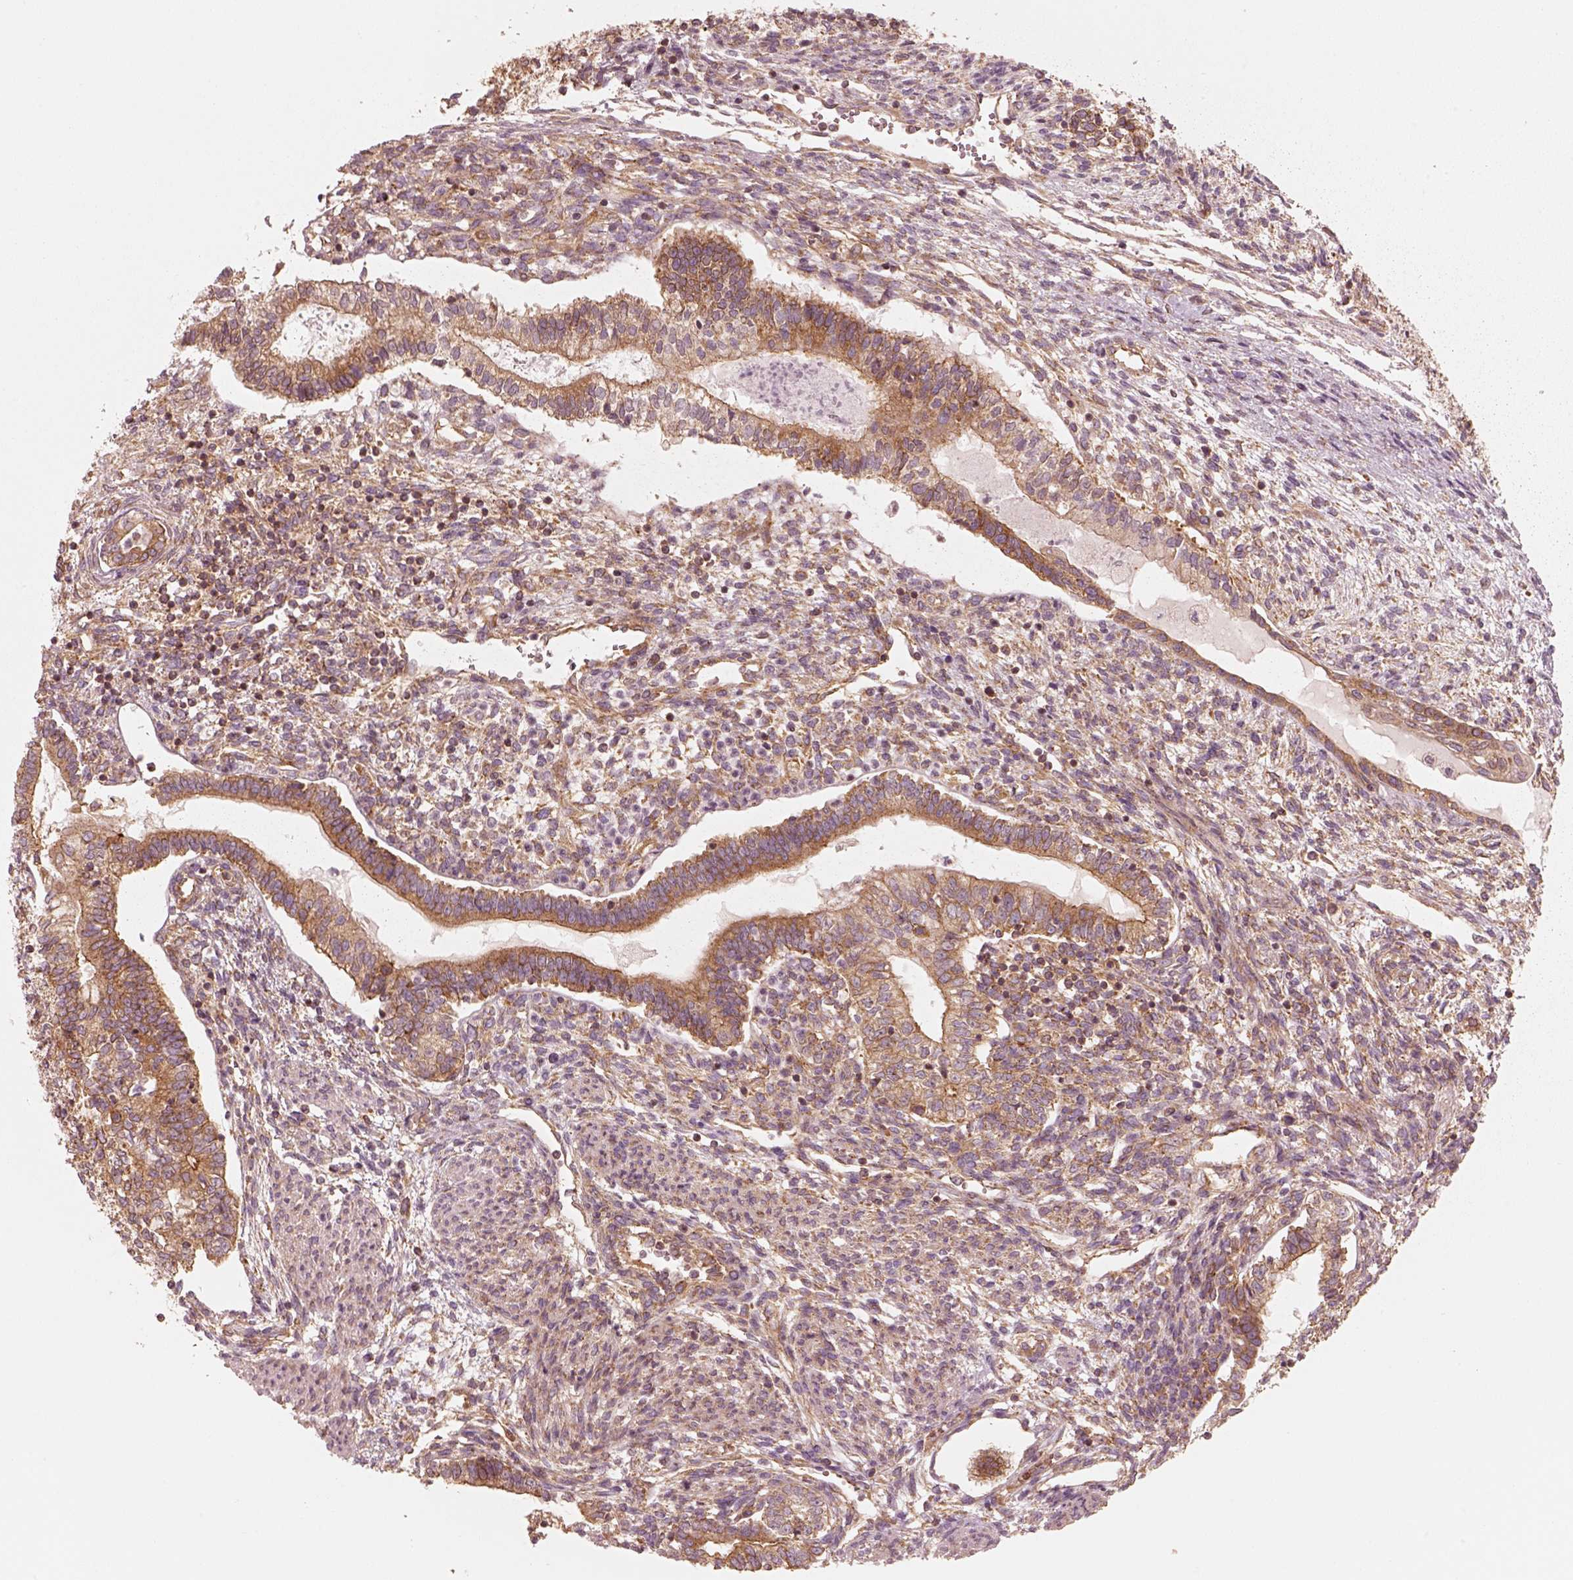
{"staining": {"intensity": "strong", "quantity": ">75%", "location": "cytoplasmic/membranous"}, "tissue": "testis cancer", "cell_type": "Tumor cells", "image_type": "cancer", "snomed": [{"axis": "morphology", "description": "Carcinoma, Embryonal, NOS"}, {"axis": "topography", "description": "Testis"}], "caption": "Protein expression analysis of testis cancer shows strong cytoplasmic/membranous staining in approximately >75% of tumor cells. Using DAB (3,3'-diaminobenzidine) (brown) and hematoxylin (blue) stains, captured at high magnification using brightfield microscopy.", "gene": "CNOT2", "patient": {"sex": "male", "age": 37}}